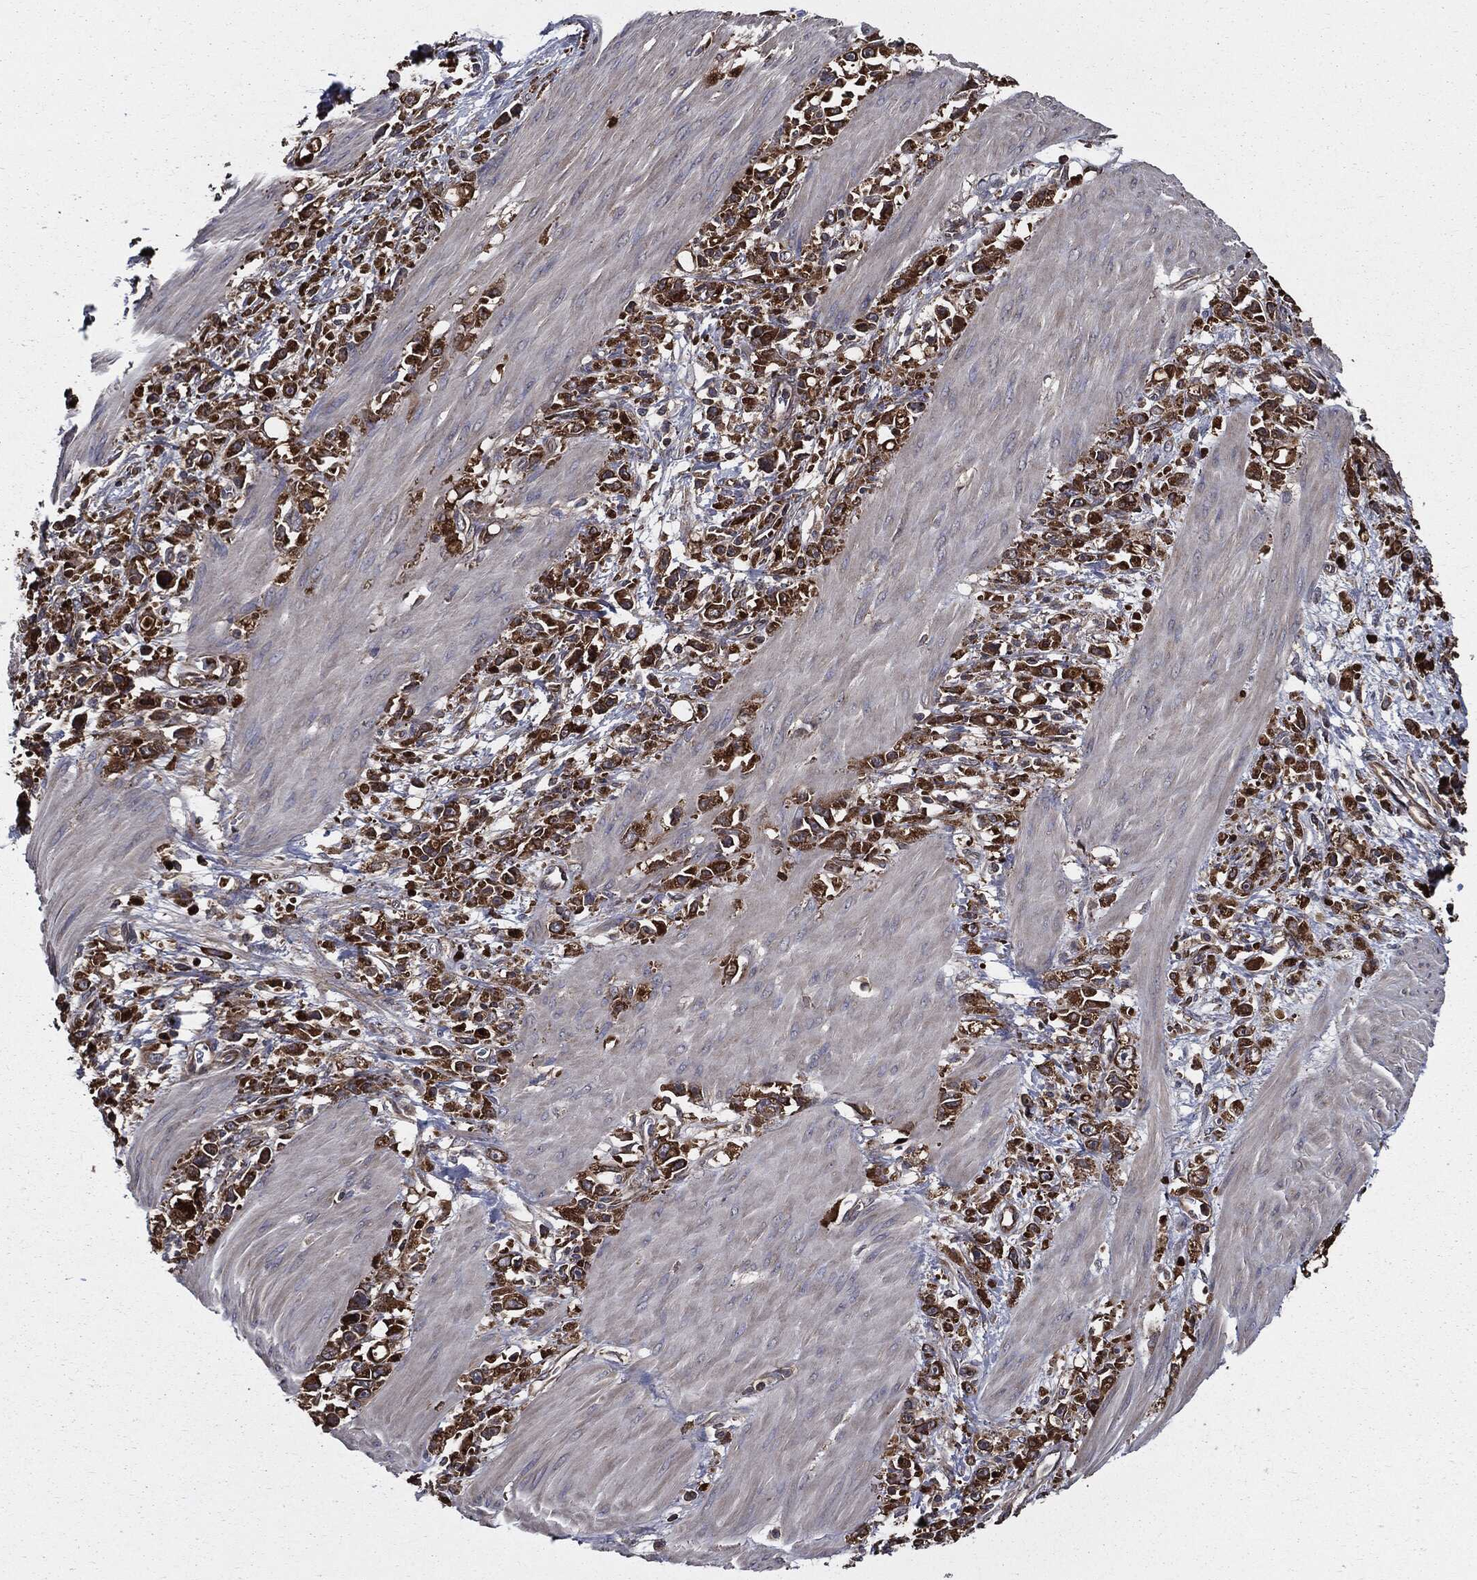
{"staining": {"intensity": "strong", "quantity": "25%-75%", "location": "cytoplasmic/membranous"}, "tissue": "stomach cancer", "cell_type": "Tumor cells", "image_type": "cancer", "snomed": [{"axis": "morphology", "description": "Adenocarcinoma, NOS"}, {"axis": "topography", "description": "Stomach"}], "caption": "Strong cytoplasmic/membranous positivity for a protein is seen in about 25%-75% of tumor cells of stomach cancer (adenocarcinoma) using IHC.", "gene": "PDCD6IP", "patient": {"sex": "female", "age": 59}}